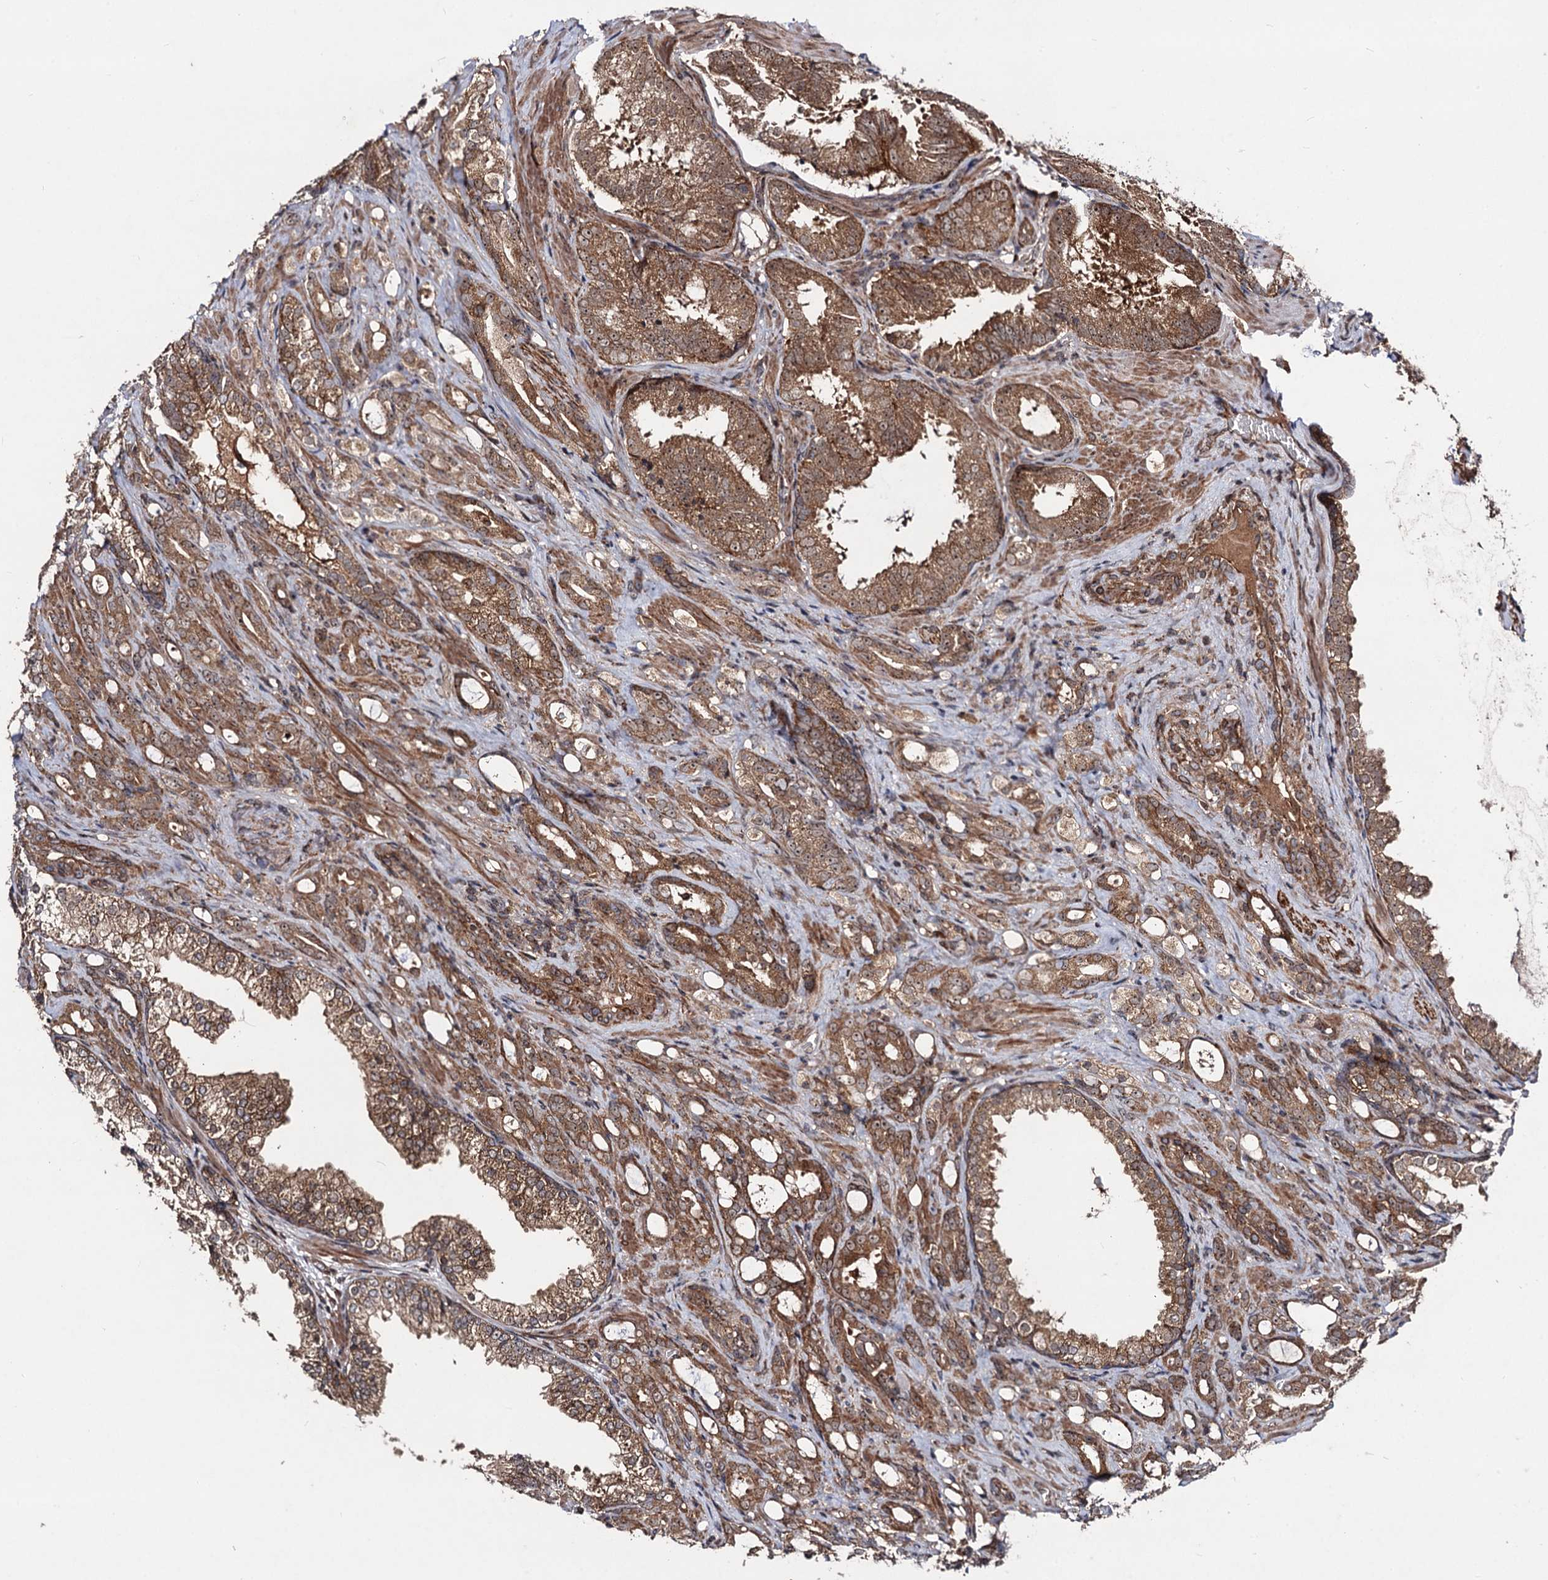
{"staining": {"intensity": "moderate", "quantity": ">75%", "location": "cytoplasmic/membranous,nuclear"}, "tissue": "prostate cancer", "cell_type": "Tumor cells", "image_type": "cancer", "snomed": [{"axis": "morphology", "description": "Adenocarcinoma, High grade"}, {"axis": "topography", "description": "Prostate"}], "caption": "This is a photomicrograph of immunohistochemistry staining of high-grade adenocarcinoma (prostate), which shows moderate positivity in the cytoplasmic/membranous and nuclear of tumor cells.", "gene": "KXD1", "patient": {"sex": "male", "age": 72}}